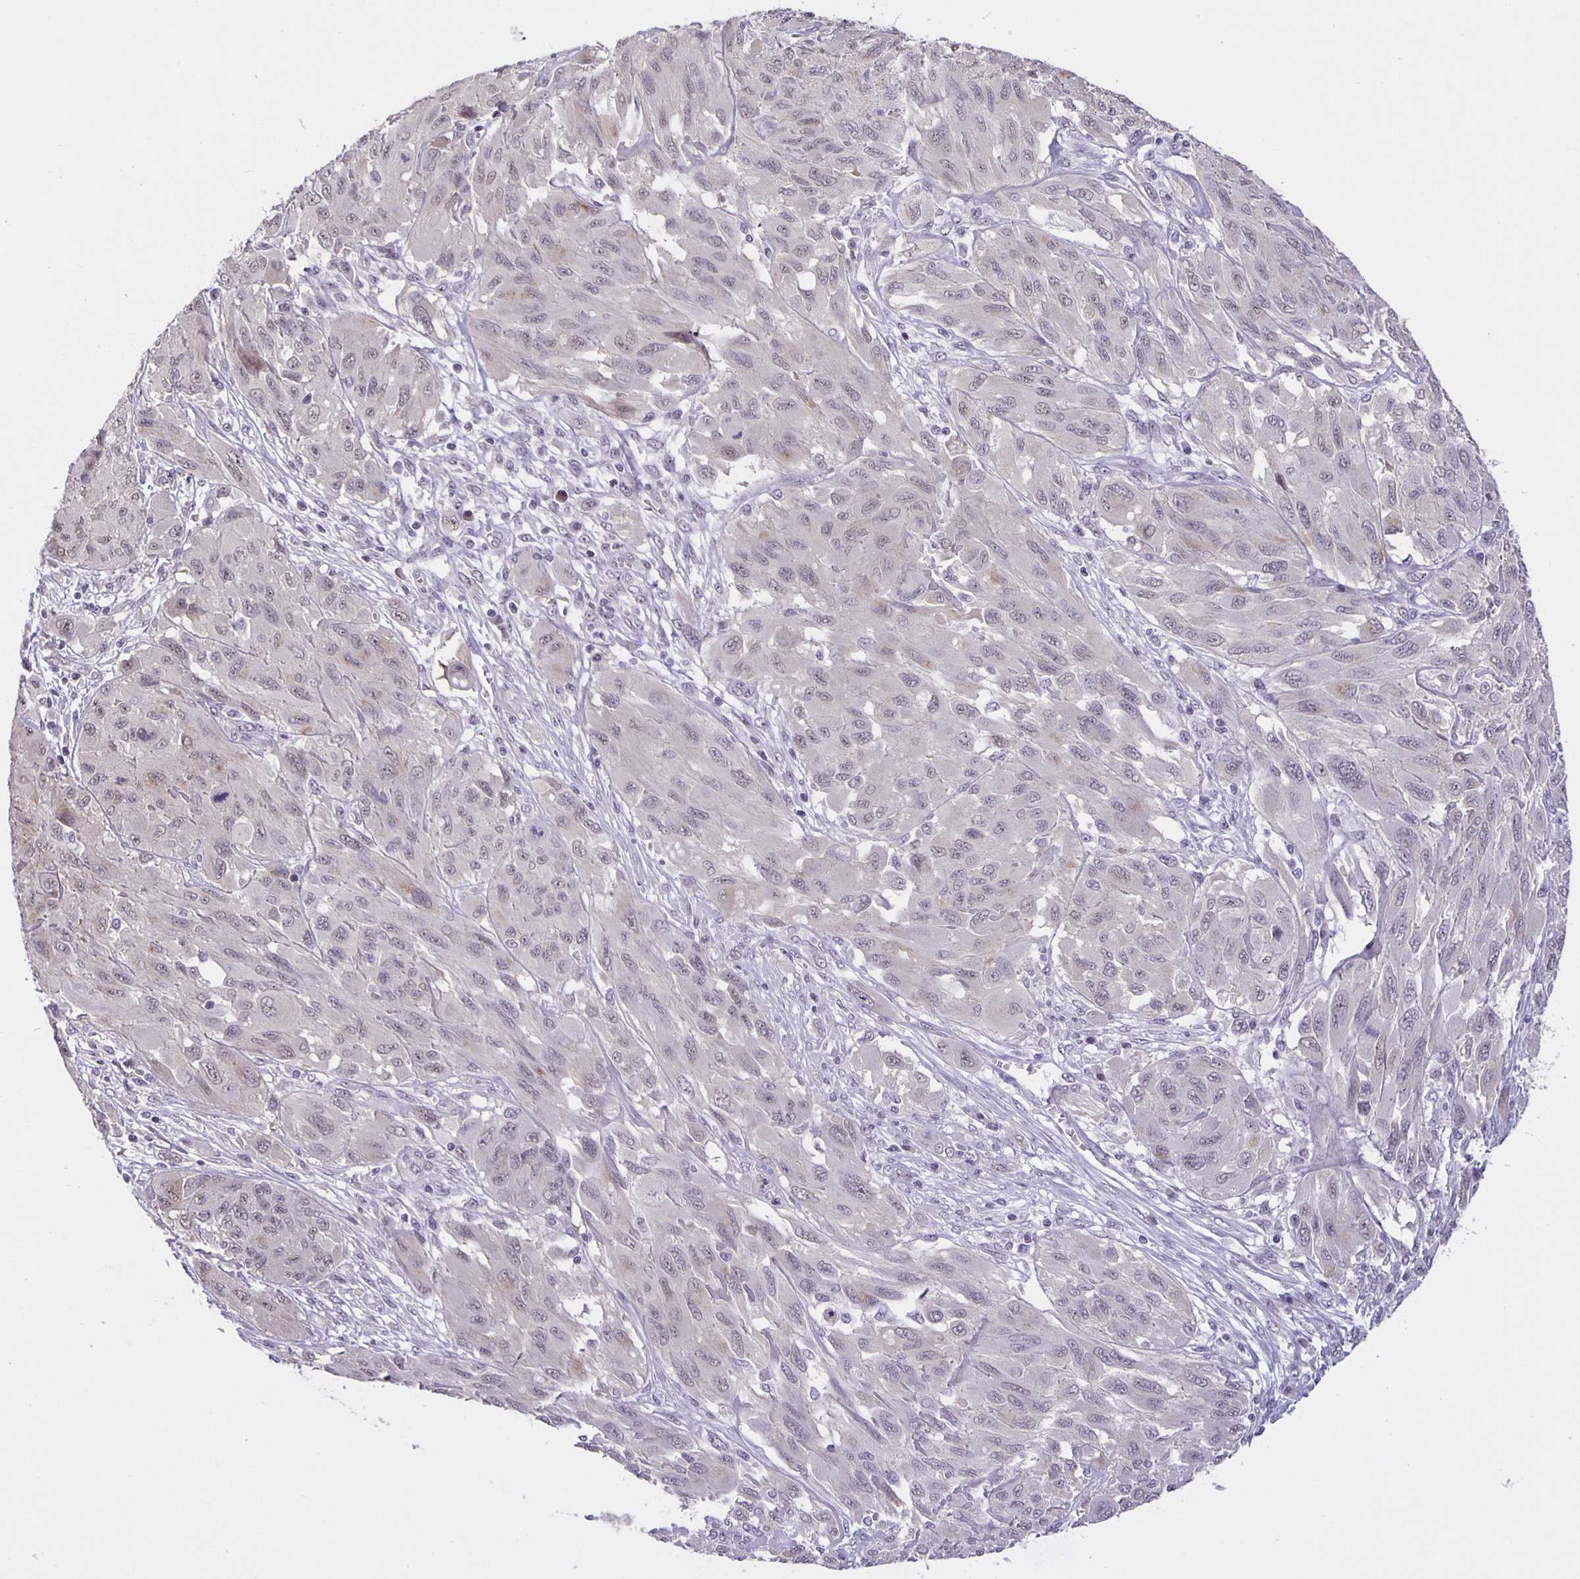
{"staining": {"intensity": "negative", "quantity": "none", "location": "none"}, "tissue": "melanoma", "cell_type": "Tumor cells", "image_type": "cancer", "snomed": [{"axis": "morphology", "description": "Malignant melanoma, NOS"}, {"axis": "topography", "description": "Skin"}], "caption": "This is a photomicrograph of immunohistochemistry staining of melanoma, which shows no expression in tumor cells. (DAB (3,3'-diaminobenzidine) IHC with hematoxylin counter stain).", "gene": "ARVCF", "patient": {"sex": "female", "age": 91}}